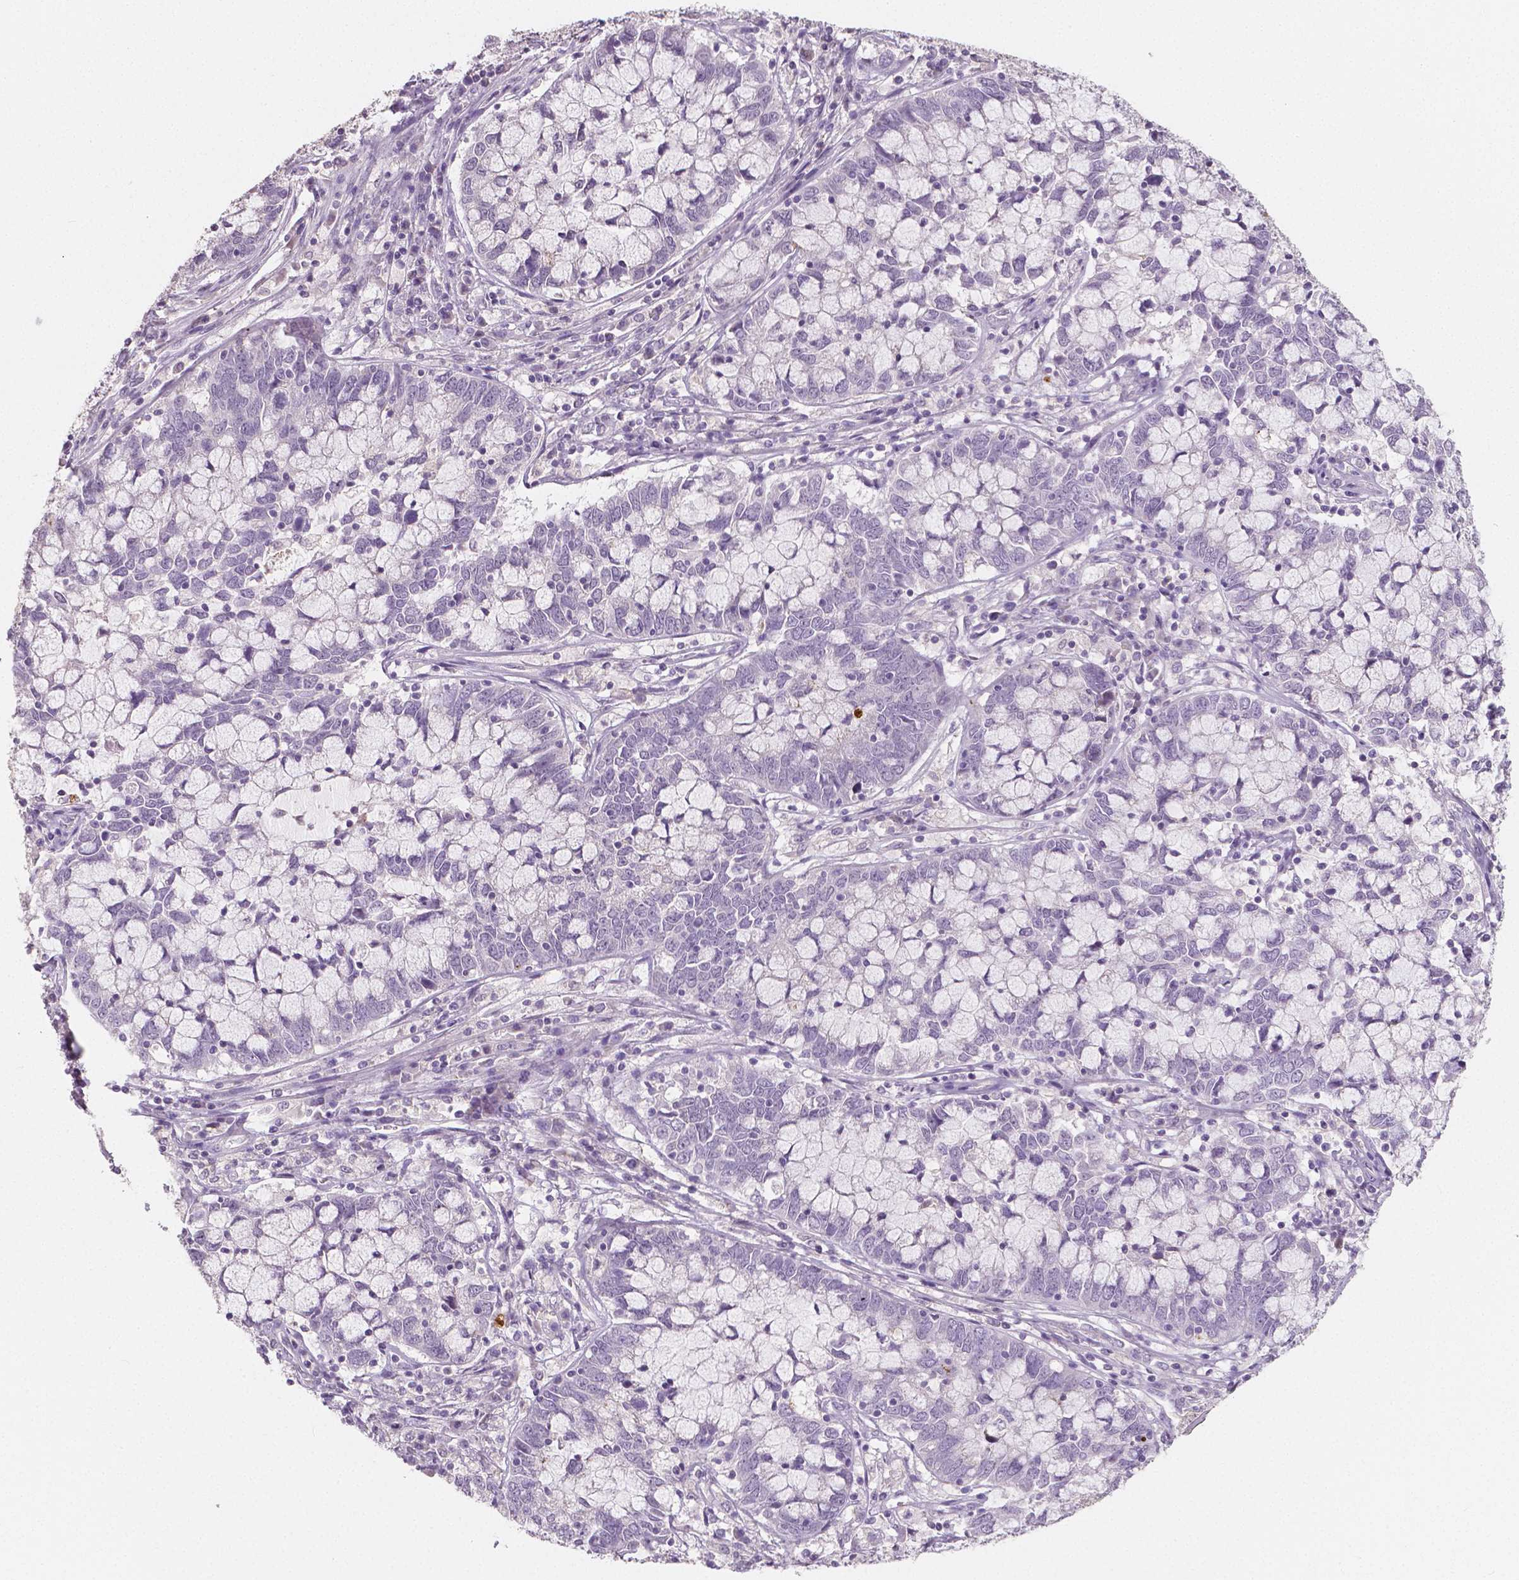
{"staining": {"intensity": "negative", "quantity": "none", "location": "none"}, "tissue": "cervical cancer", "cell_type": "Tumor cells", "image_type": "cancer", "snomed": [{"axis": "morphology", "description": "Adenocarcinoma, NOS"}, {"axis": "topography", "description": "Cervix"}], "caption": "Tumor cells show no significant protein expression in cervical cancer (adenocarcinoma). (Immunohistochemistry (ihc), brightfield microscopy, high magnification).", "gene": "APOA4", "patient": {"sex": "female", "age": 40}}